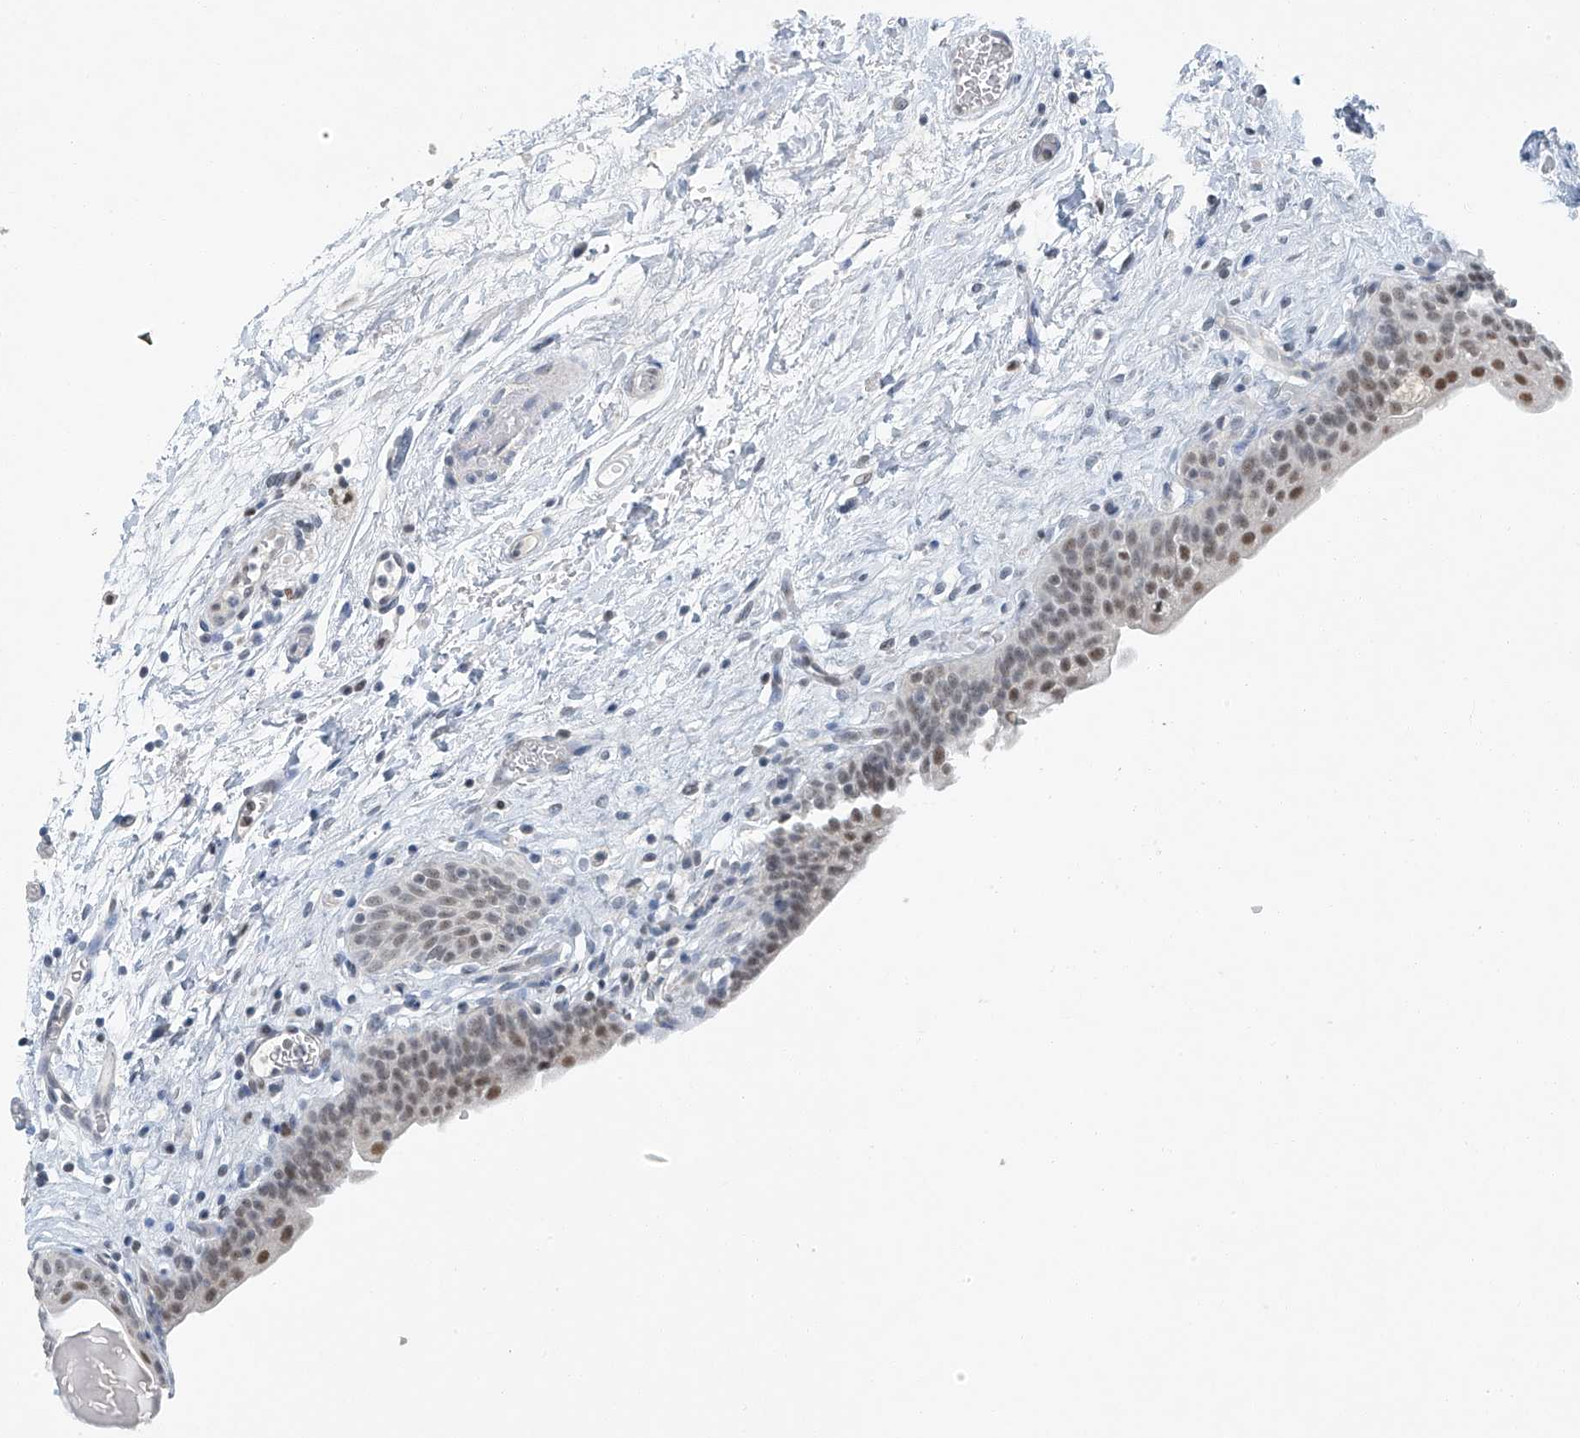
{"staining": {"intensity": "moderate", "quantity": "<25%", "location": "nuclear"}, "tissue": "urinary bladder", "cell_type": "Urothelial cells", "image_type": "normal", "snomed": [{"axis": "morphology", "description": "Normal tissue, NOS"}, {"axis": "topography", "description": "Urinary bladder"}], "caption": "This is a micrograph of immunohistochemistry staining of unremarkable urinary bladder, which shows moderate positivity in the nuclear of urothelial cells.", "gene": "TAF8", "patient": {"sex": "male", "age": 83}}